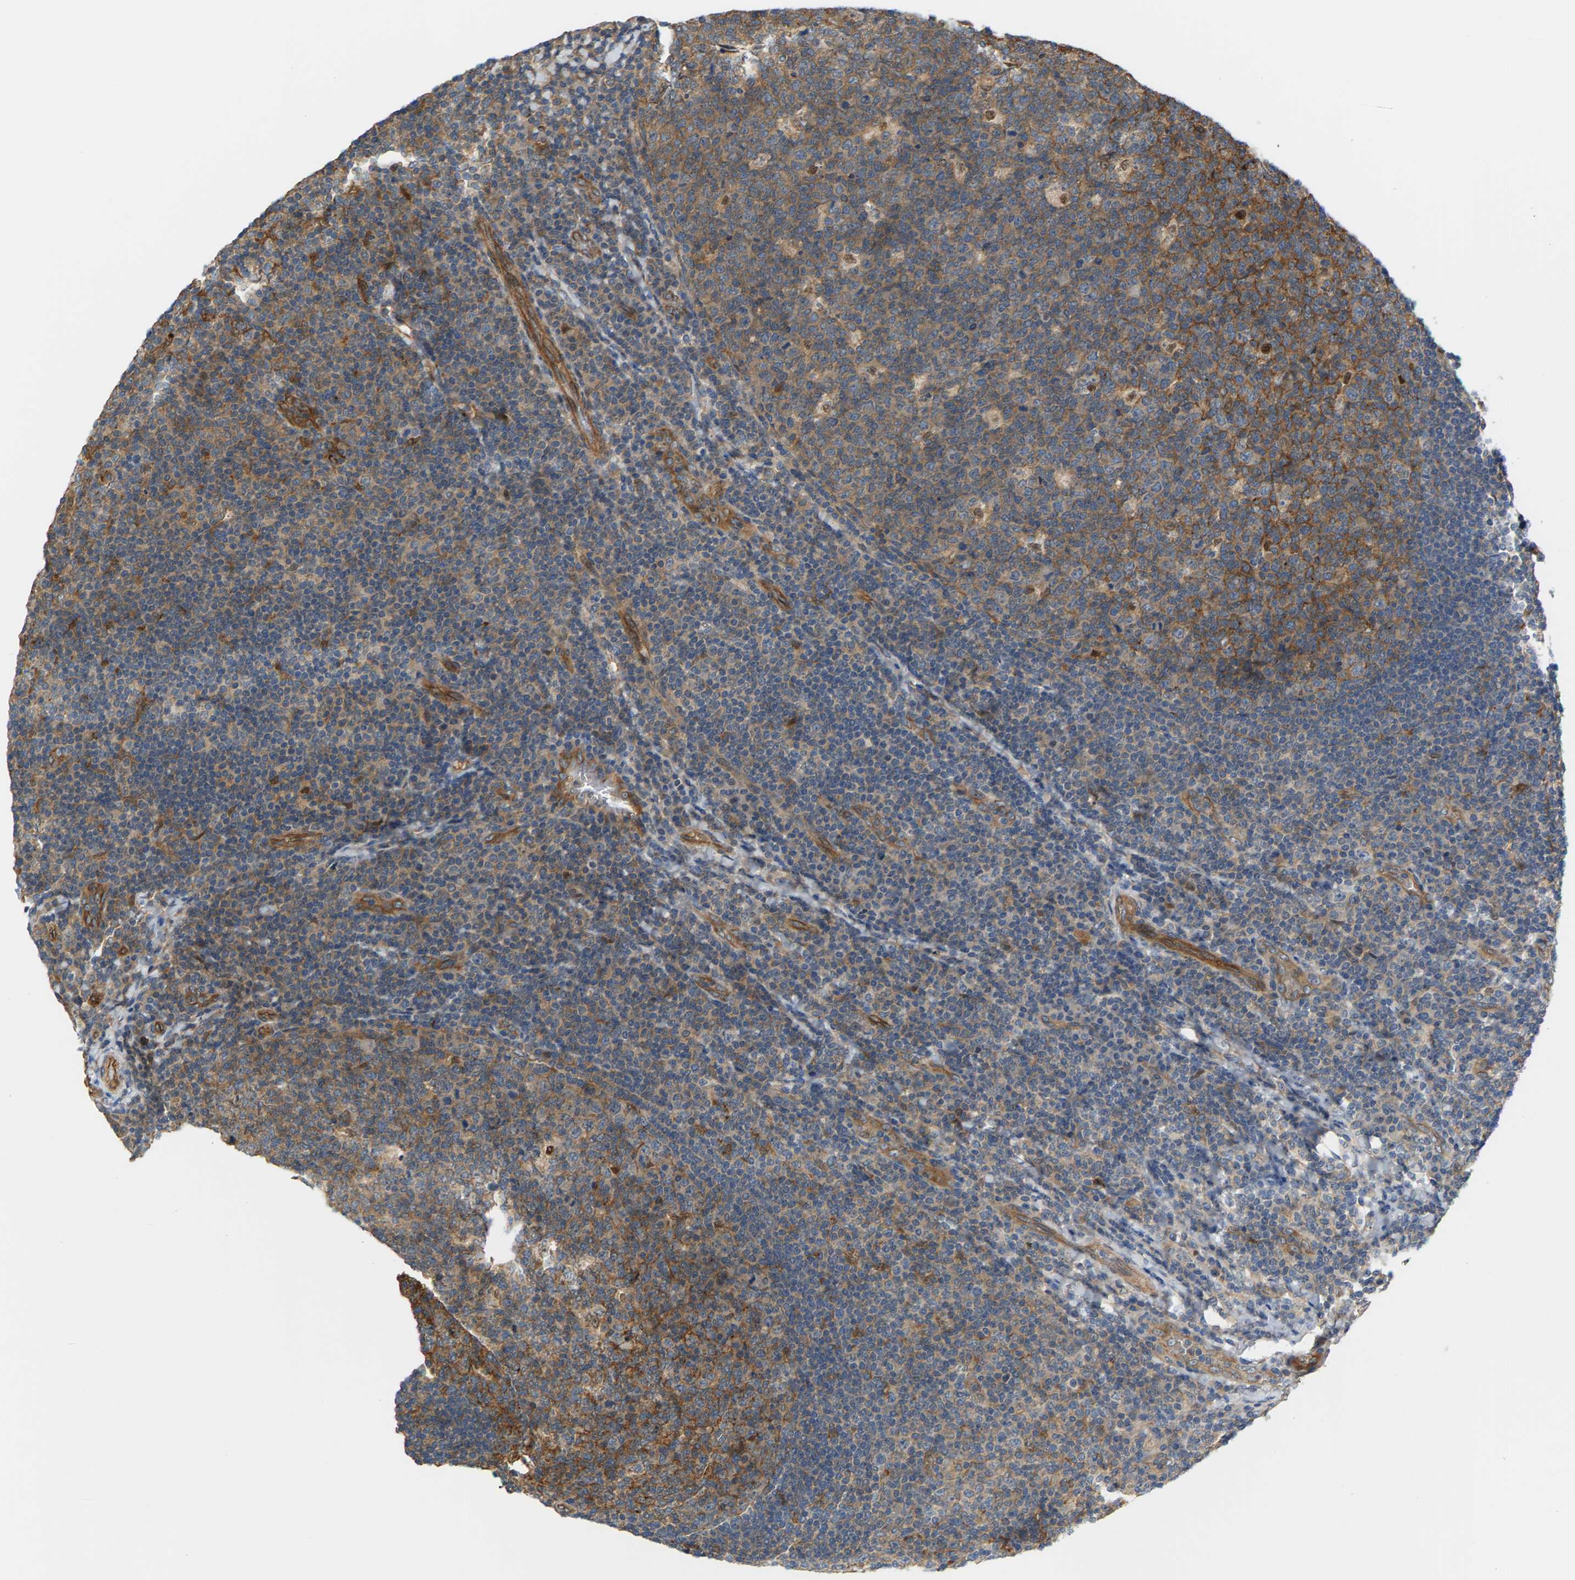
{"staining": {"intensity": "moderate", "quantity": ">75%", "location": "cytoplasmic/membranous"}, "tissue": "tonsil", "cell_type": "Germinal center cells", "image_type": "normal", "snomed": [{"axis": "morphology", "description": "Normal tissue, NOS"}, {"axis": "topography", "description": "Tonsil"}], "caption": "Germinal center cells demonstrate medium levels of moderate cytoplasmic/membranous expression in approximately >75% of cells in unremarkable human tonsil. (DAB = brown stain, brightfield microscopy at high magnification).", "gene": "KRTAP27", "patient": {"sex": "male", "age": 17}}